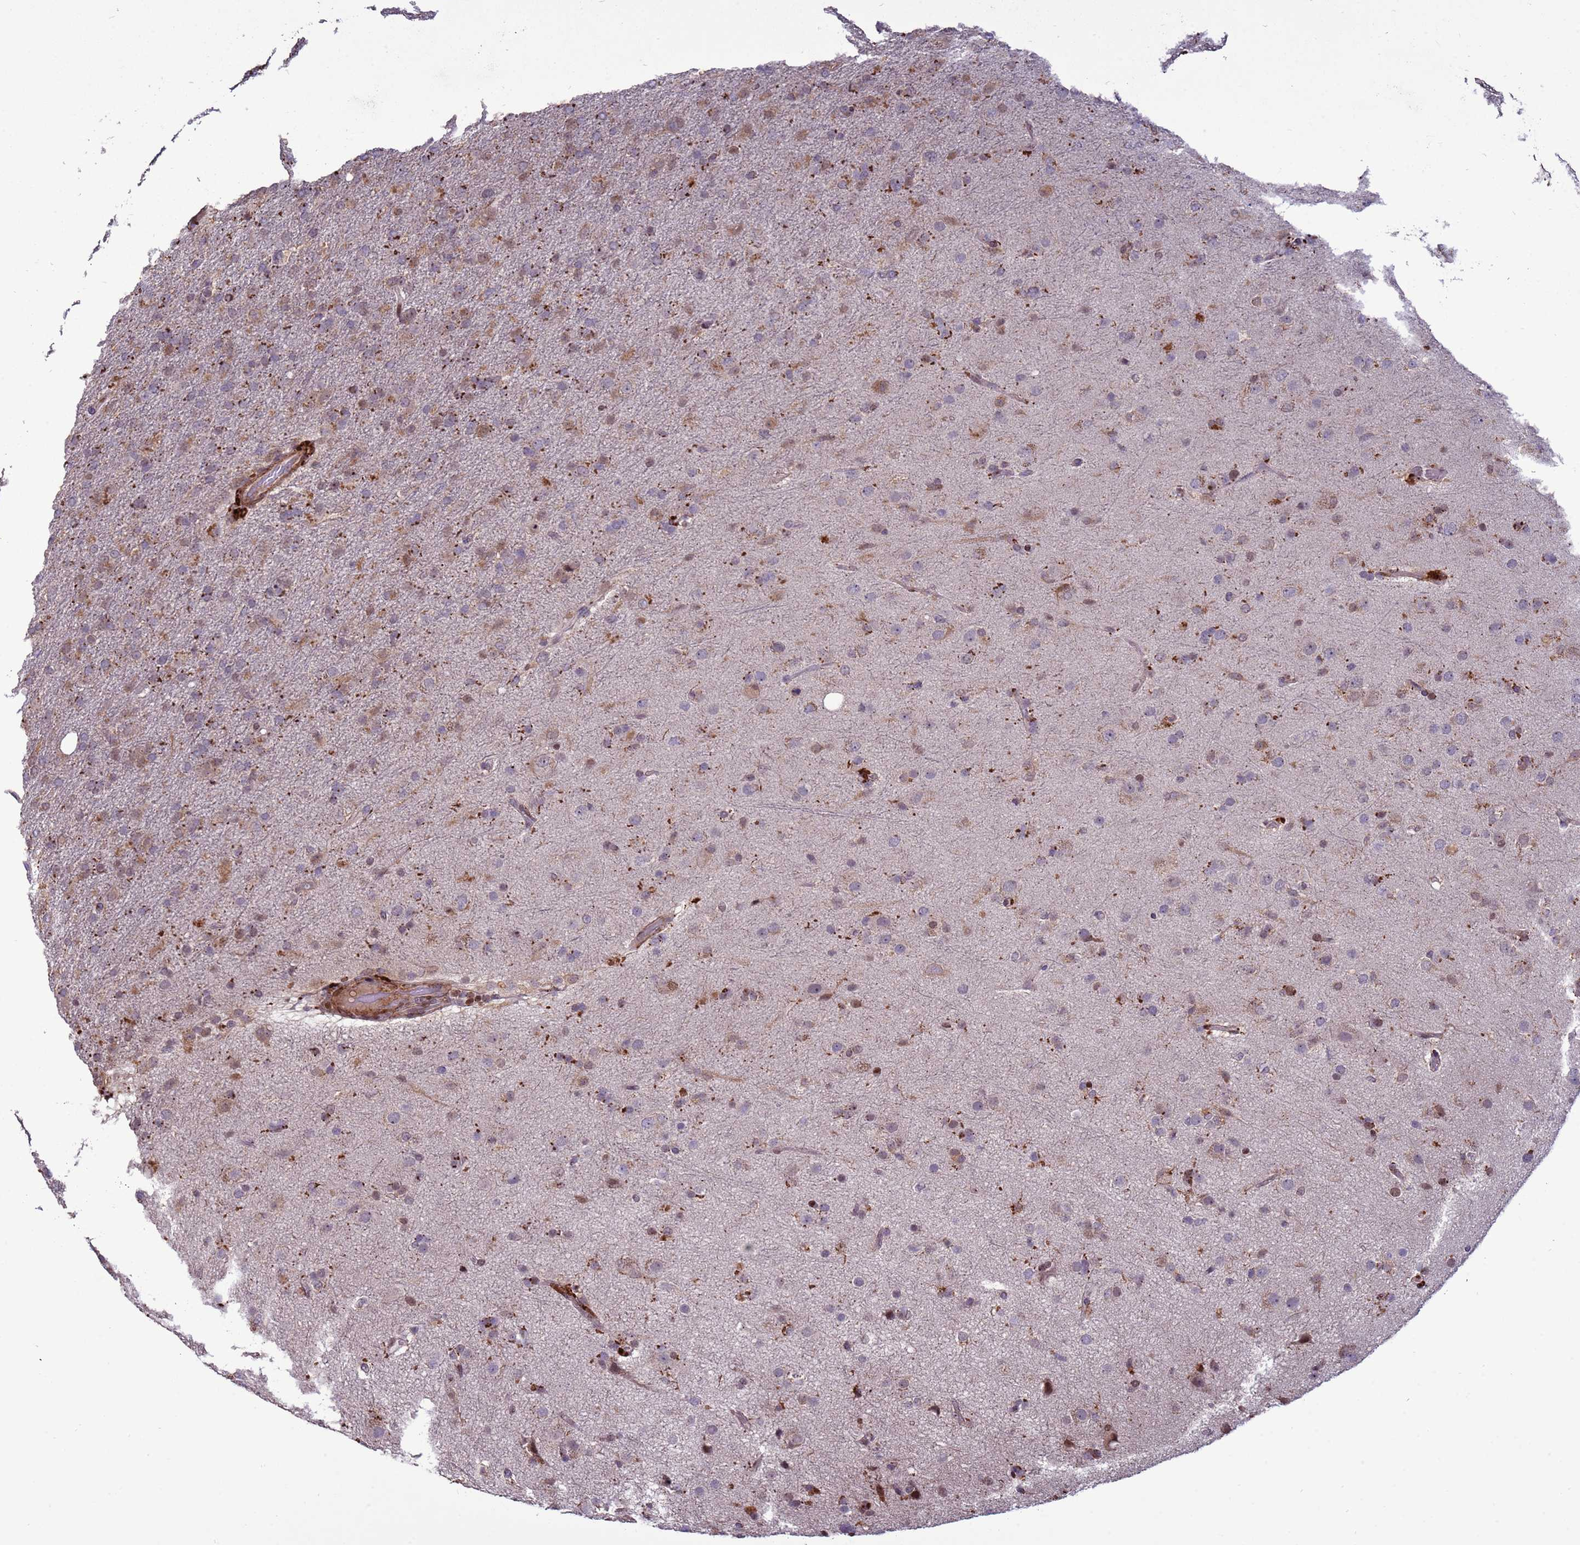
{"staining": {"intensity": "weak", "quantity": "25%-75%", "location": "cytoplasmic/membranous"}, "tissue": "glioma", "cell_type": "Tumor cells", "image_type": "cancer", "snomed": [{"axis": "morphology", "description": "Glioma, malignant, Low grade"}, {"axis": "topography", "description": "Brain"}], "caption": "Immunohistochemistry image of neoplastic tissue: human malignant low-grade glioma stained using immunohistochemistry (IHC) exhibits low levels of weak protein expression localized specifically in the cytoplasmic/membranous of tumor cells, appearing as a cytoplasmic/membranous brown color.", "gene": "HGH1", "patient": {"sex": "male", "age": 65}}